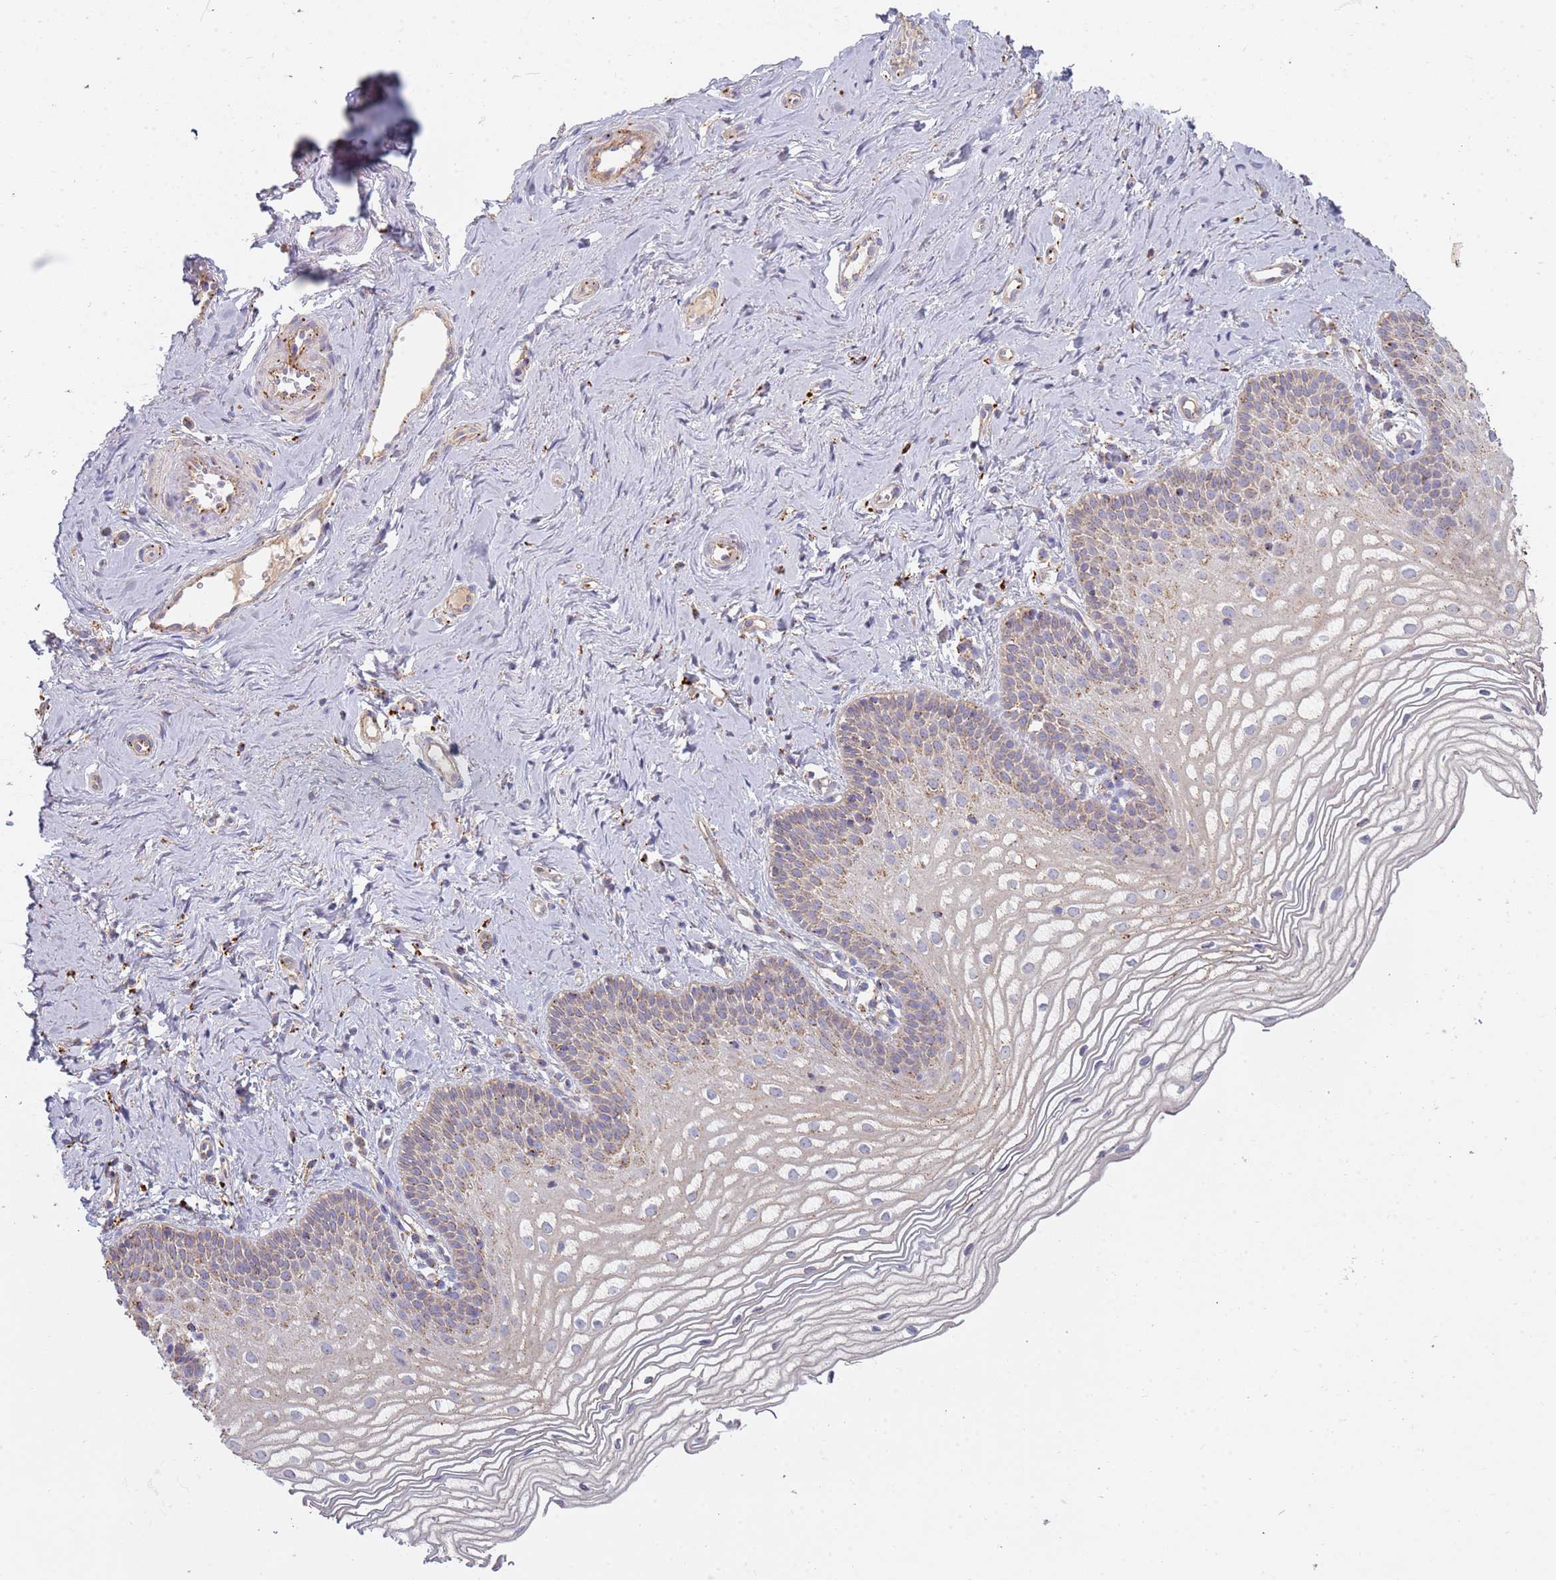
{"staining": {"intensity": "weak", "quantity": "25%-75%", "location": "cytoplasmic/membranous"}, "tissue": "vagina", "cell_type": "Squamous epithelial cells", "image_type": "normal", "snomed": [{"axis": "morphology", "description": "Normal tissue, NOS"}, {"axis": "topography", "description": "Vagina"}], "caption": "DAB immunohistochemical staining of unremarkable vagina exhibits weak cytoplasmic/membranous protein staining in about 25%-75% of squamous epithelial cells. Immunohistochemistry stains the protein of interest in brown and the nuclei are stained blue.", "gene": "TMEM229B", "patient": {"sex": "female", "age": 56}}